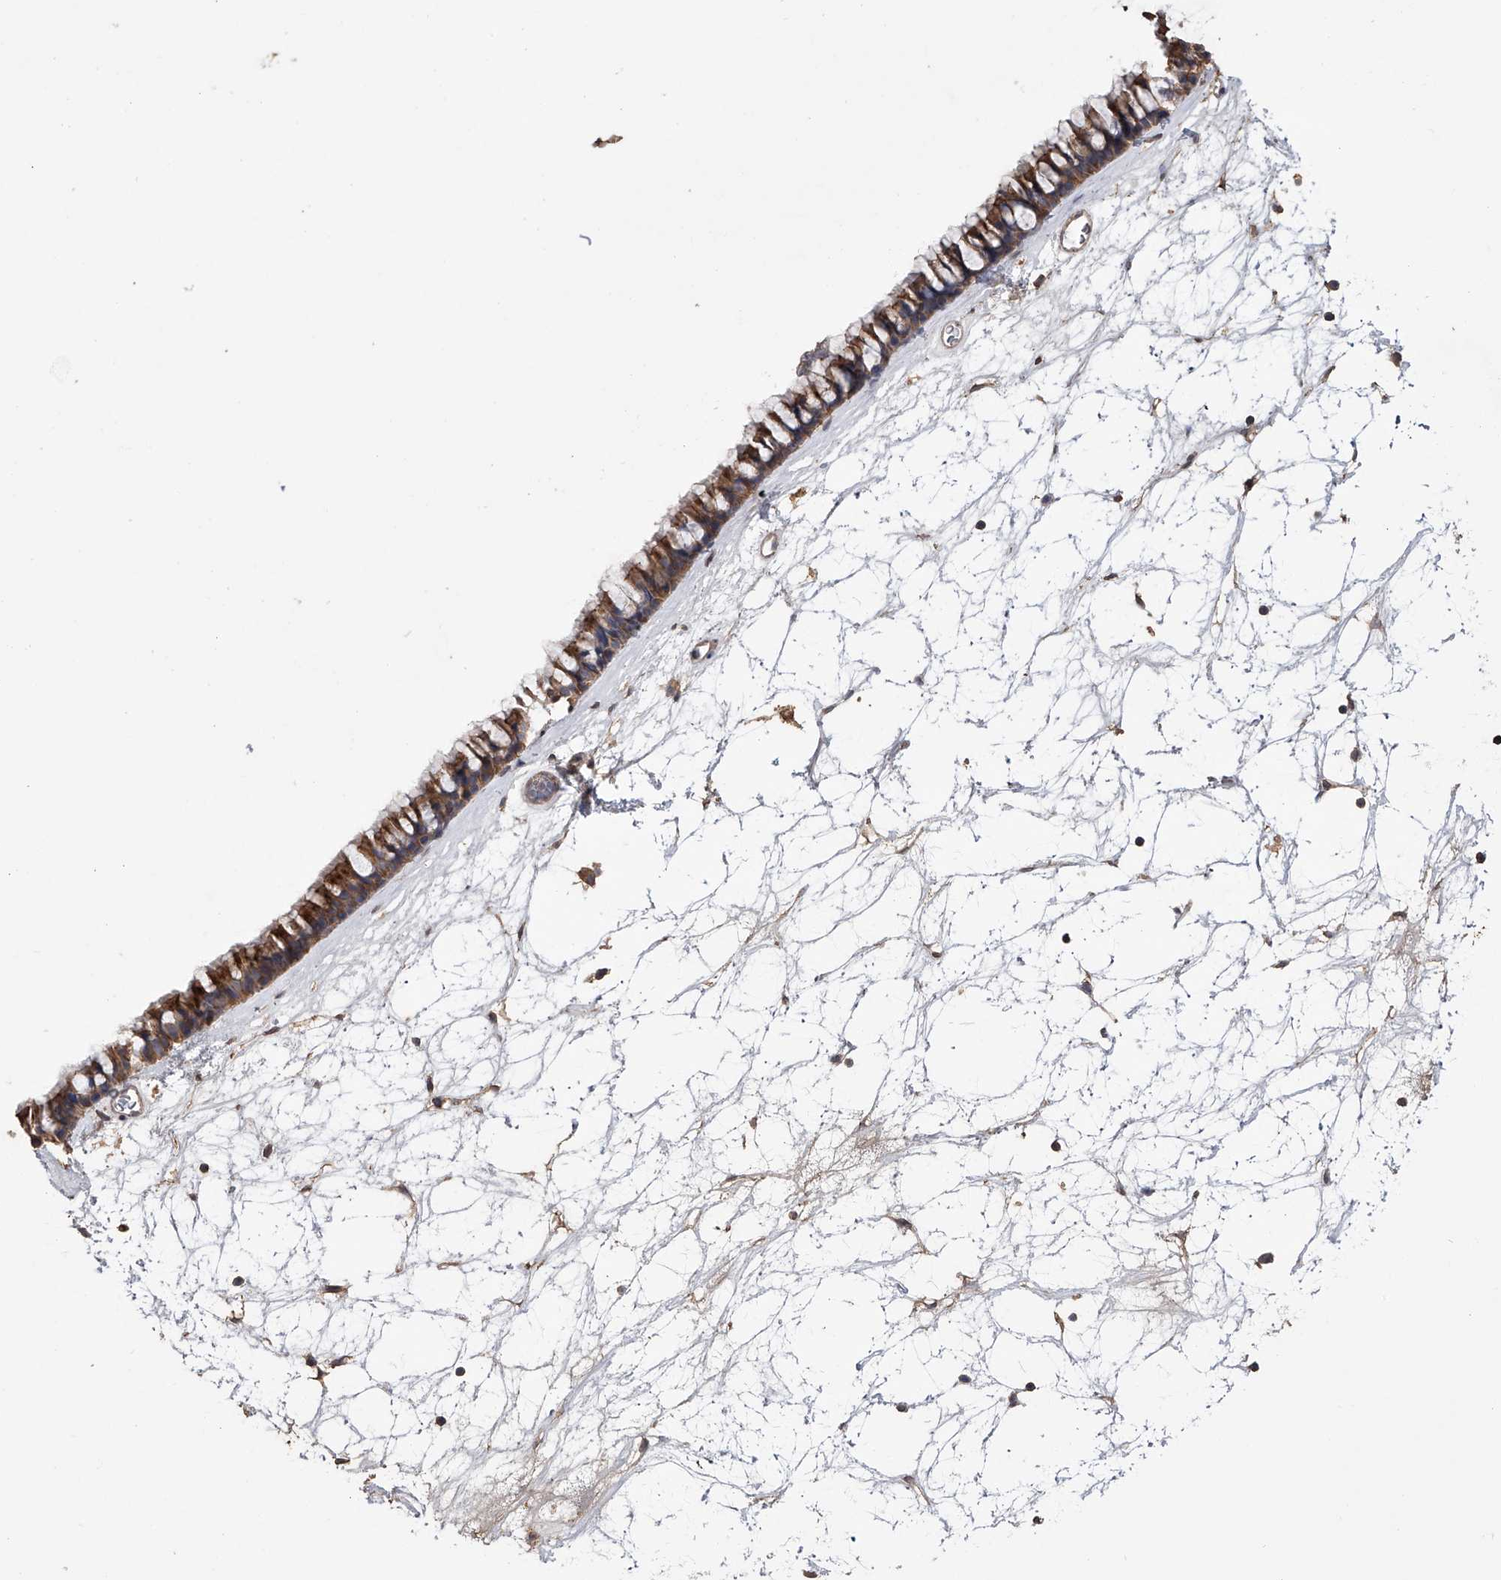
{"staining": {"intensity": "strong", "quantity": ">75%", "location": "cytoplasmic/membranous"}, "tissue": "nasopharynx", "cell_type": "Respiratory epithelial cells", "image_type": "normal", "snomed": [{"axis": "morphology", "description": "Normal tissue, NOS"}, {"axis": "topography", "description": "Nasopharynx"}], "caption": "A histopathology image of nasopharynx stained for a protein exhibits strong cytoplasmic/membranous brown staining in respiratory epithelial cells. Immunohistochemistry stains the protein of interest in brown and the nuclei are stained blue.", "gene": "ZNF343", "patient": {"sex": "male", "age": 64}}